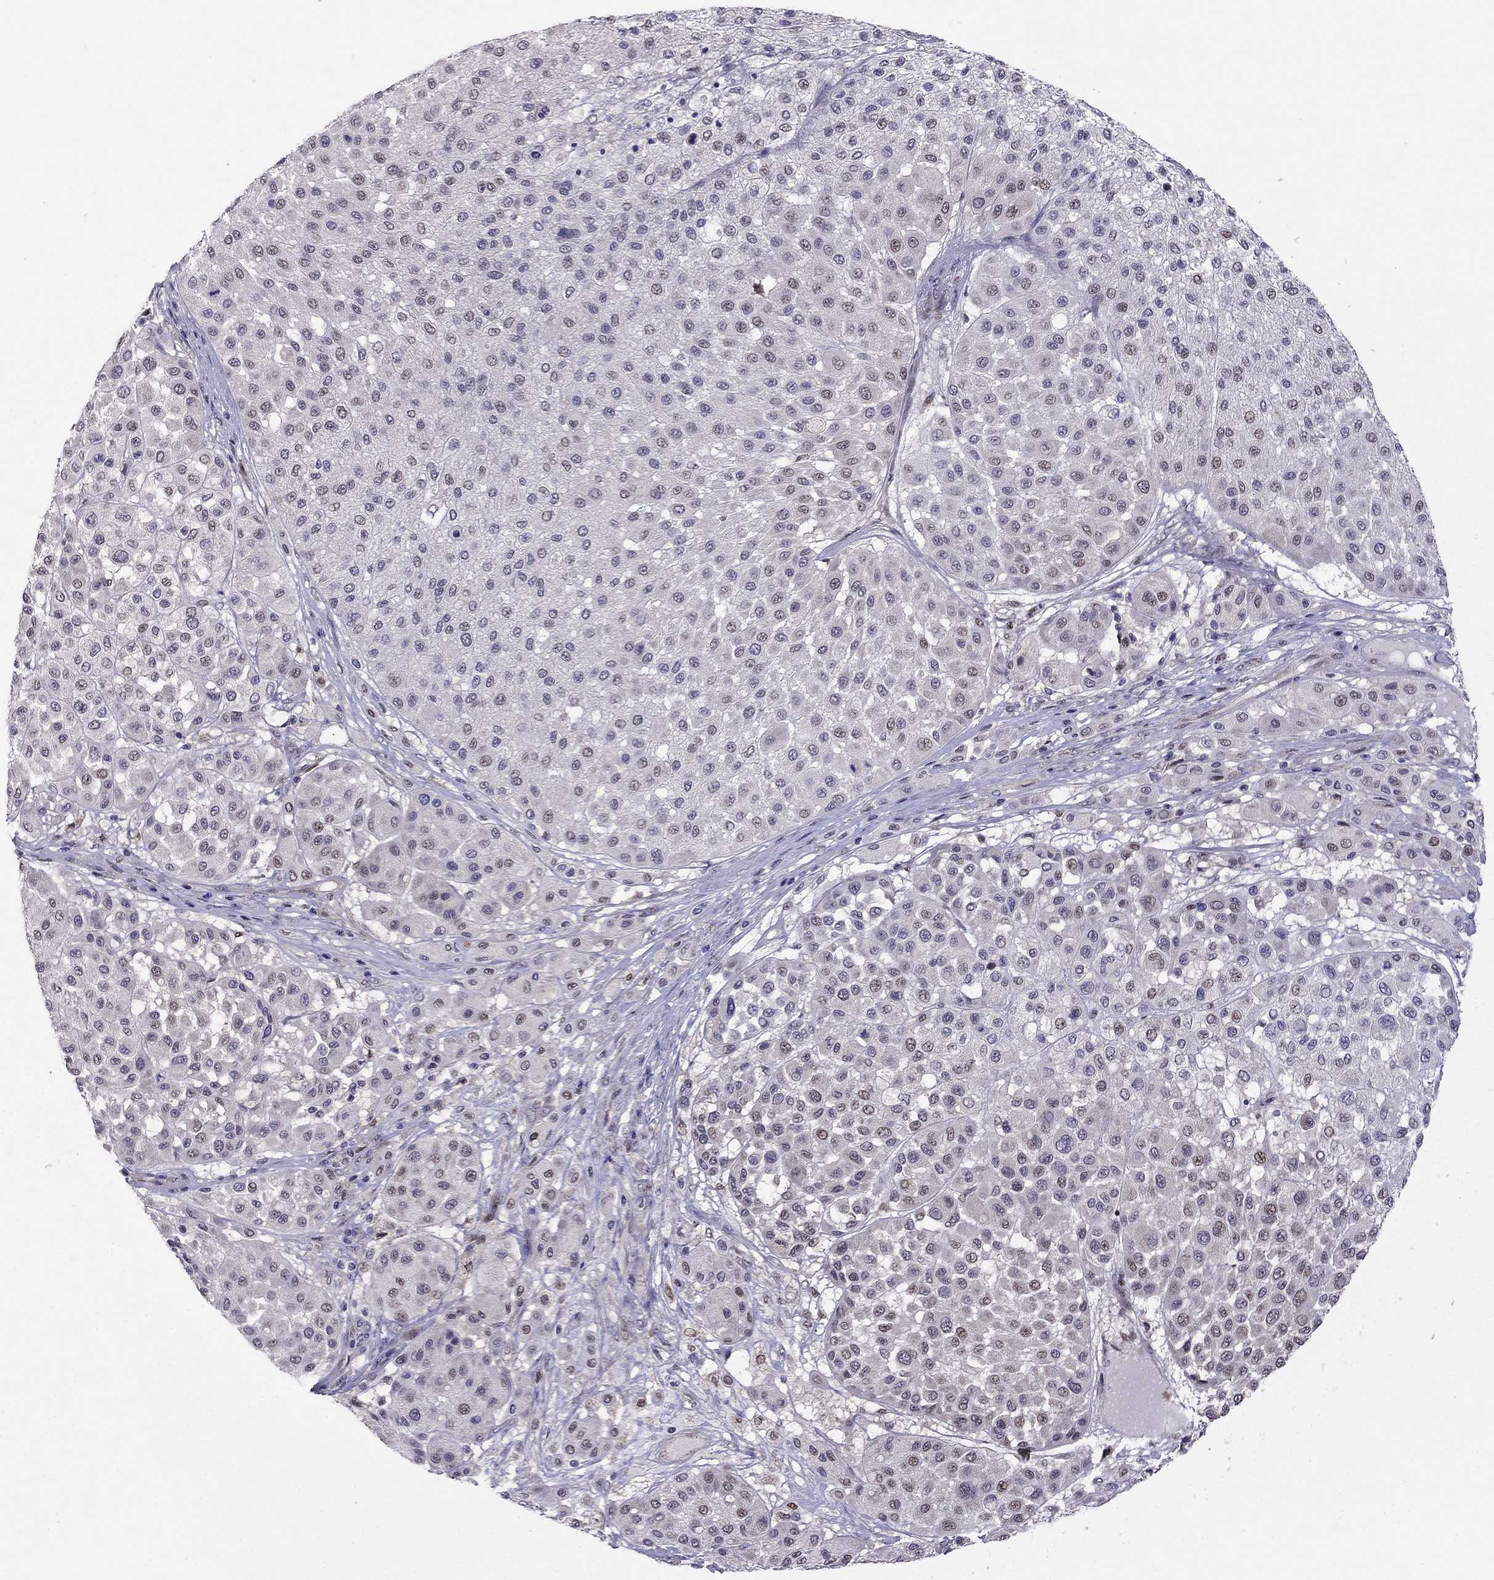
{"staining": {"intensity": "moderate", "quantity": "25%-75%", "location": "nuclear"}, "tissue": "melanoma", "cell_type": "Tumor cells", "image_type": "cancer", "snomed": [{"axis": "morphology", "description": "Malignant melanoma, Metastatic site"}, {"axis": "topography", "description": "Smooth muscle"}], "caption": "Malignant melanoma (metastatic site) was stained to show a protein in brown. There is medium levels of moderate nuclear expression in about 25%-75% of tumor cells.", "gene": "LRRC39", "patient": {"sex": "male", "age": 41}}